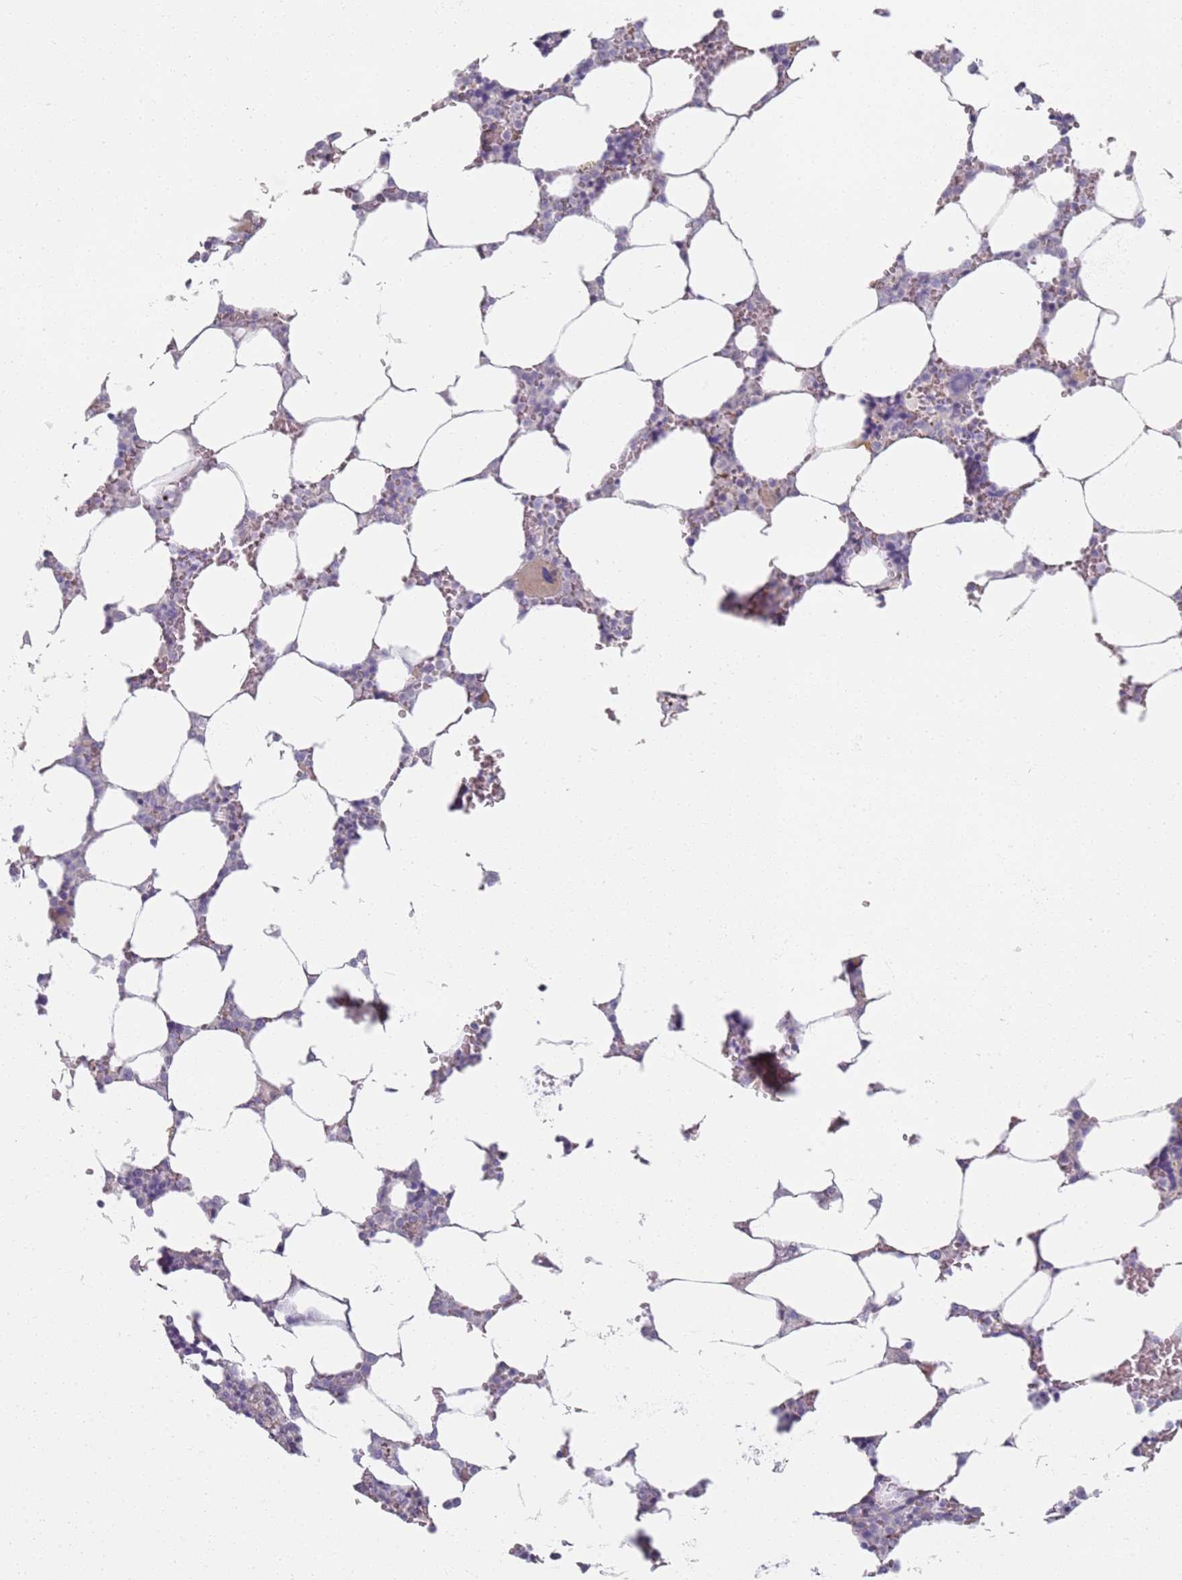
{"staining": {"intensity": "moderate", "quantity": "<25%", "location": "cytoplasmic/membranous"}, "tissue": "bone marrow", "cell_type": "Hematopoietic cells", "image_type": "normal", "snomed": [{"axis": "morphology", "description": "Normal tissue, NOS"}, {"axis": "topography", "description": "Bone marrow"}], "caption": "A photomicrograph of bone marrow stained for a protein displays moderate cytoplasmic/membranous brown staining in hematopoietic cells. The staining is performed using DAB brown chromogen to label protein expression. The nuclei are counter-stained blue using hematoxylin.", "gene": "CD40LG", "patient": {"sex": "male", "age": 64}}